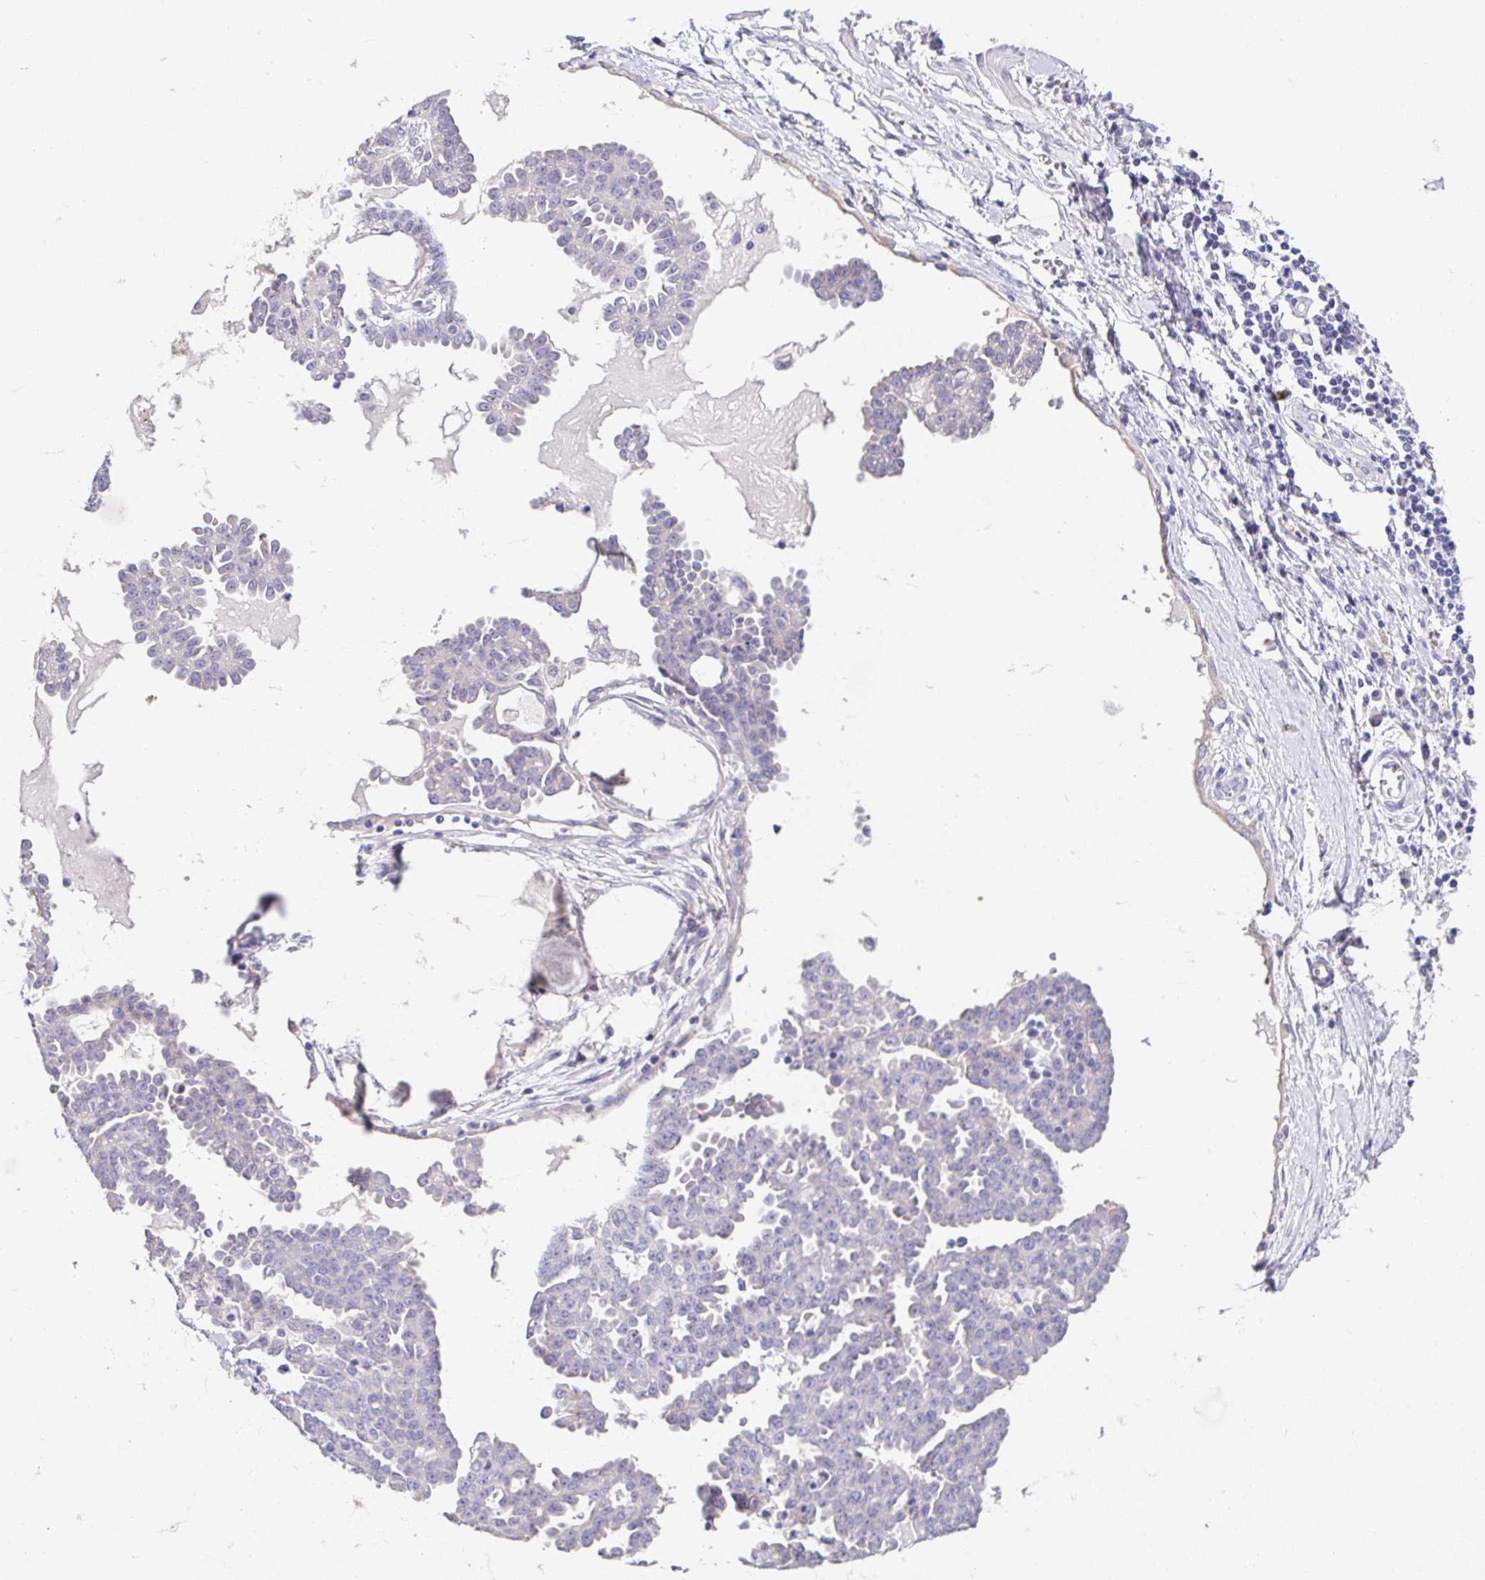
{"staining": {"intensity": "negative", "quantity": "none", "location": "none"}, "tissue": "ovarian cancer", "cell_type": "Tumor cells", "image_type": "cancer", "snomed": [{"axis": "morphology", "description": "Cystadenocarcinoma, serous, NOS"}, {"axis": "topography", "description": "Ovary"}], "caption": "The micrograph exhibits no significant positivity in tumor cells of ovarian cancer.", "gene": "FABP3", "patient": {"sex": "female", "age": 71}}